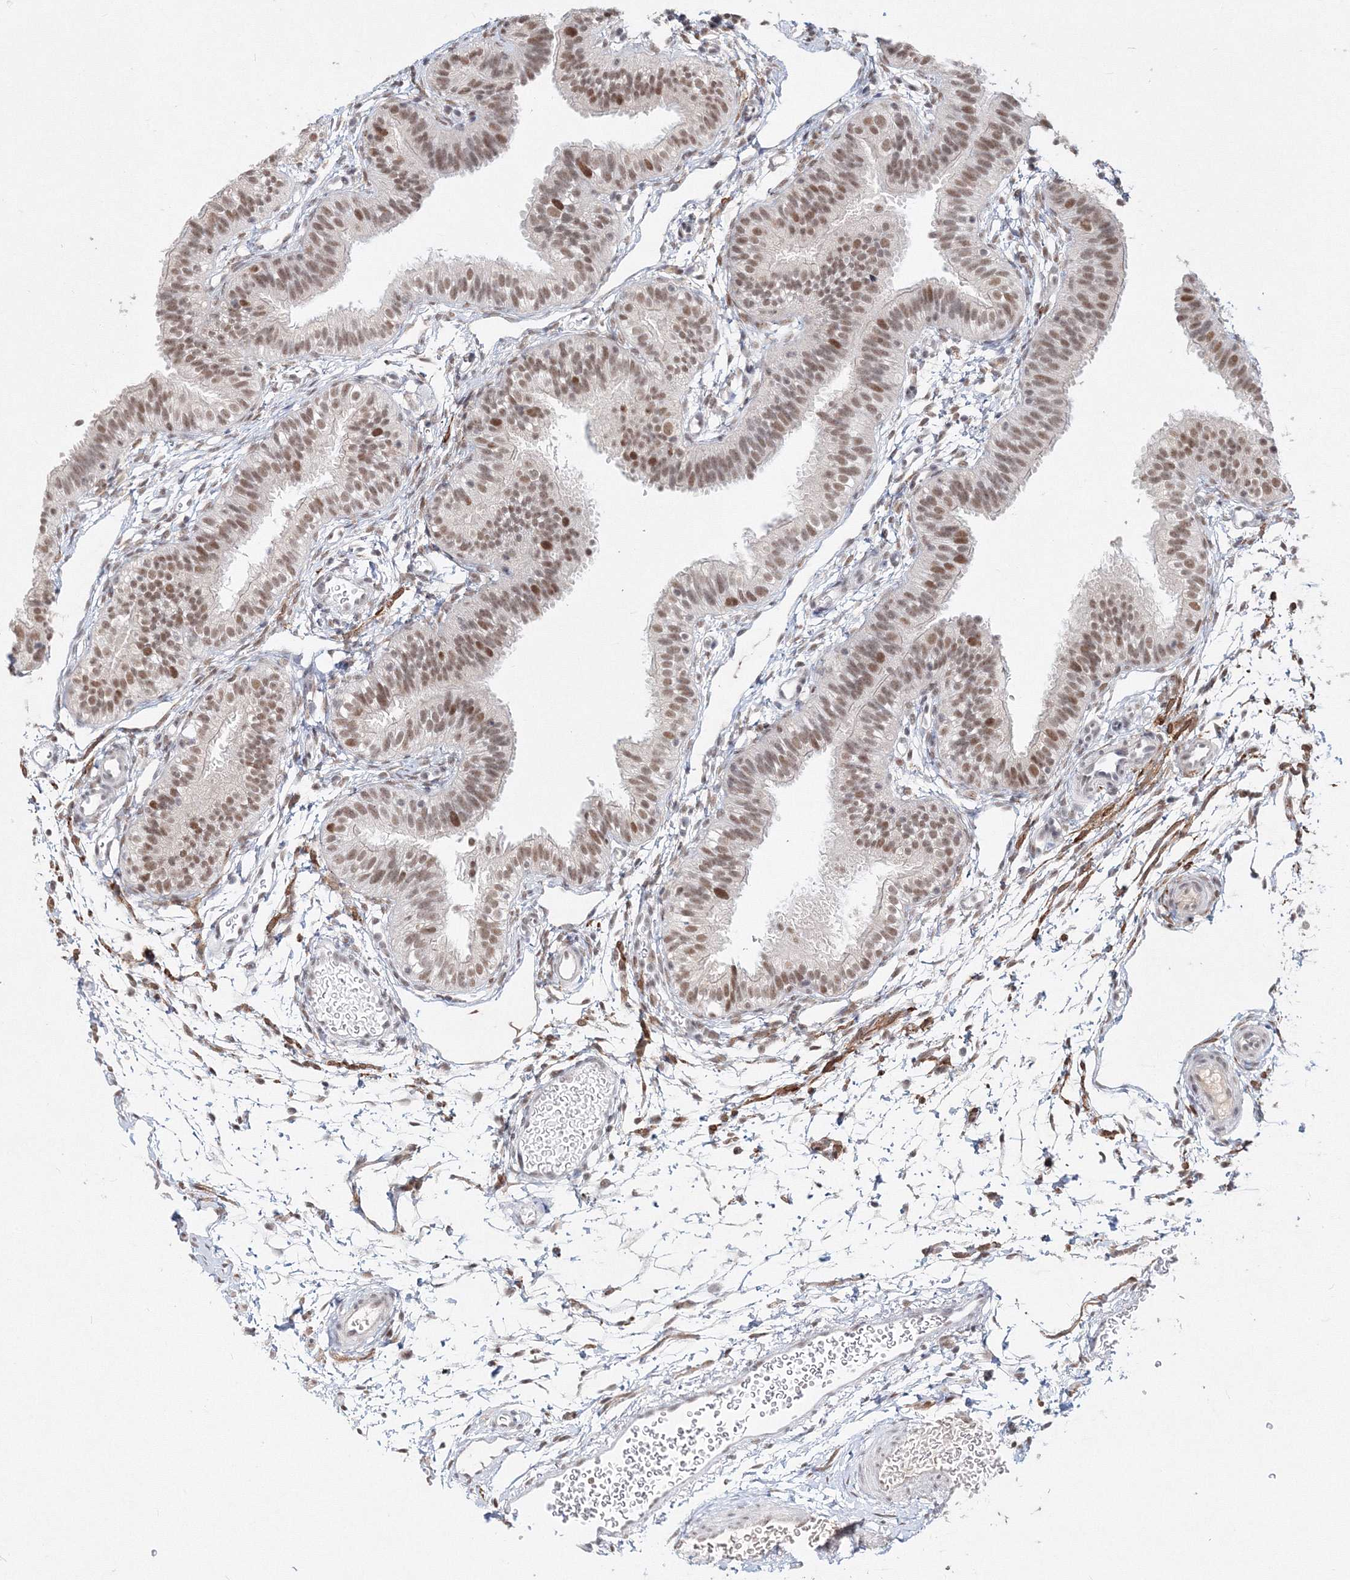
{"staining": {"intensity": "weak", "quantity": ">75%", "location": "nuclear"}, "tissue": "fallopian tube", "cell_type": "Glandular cells", "image_type": "normal", "snomed": [{"axis": "morphology", "description": "Normal tissue, NOS"}, {"axis": "topography", "description": "Fallopian tube"}], "caption": "Protein staining by immunohistochemistry (IHC) demonstrates weak nuclear expression in approximately >75% of glandular cells in normal fallopian tube.", "gene": "IWS1", "patient": {"sex": "female", "age": 35}}